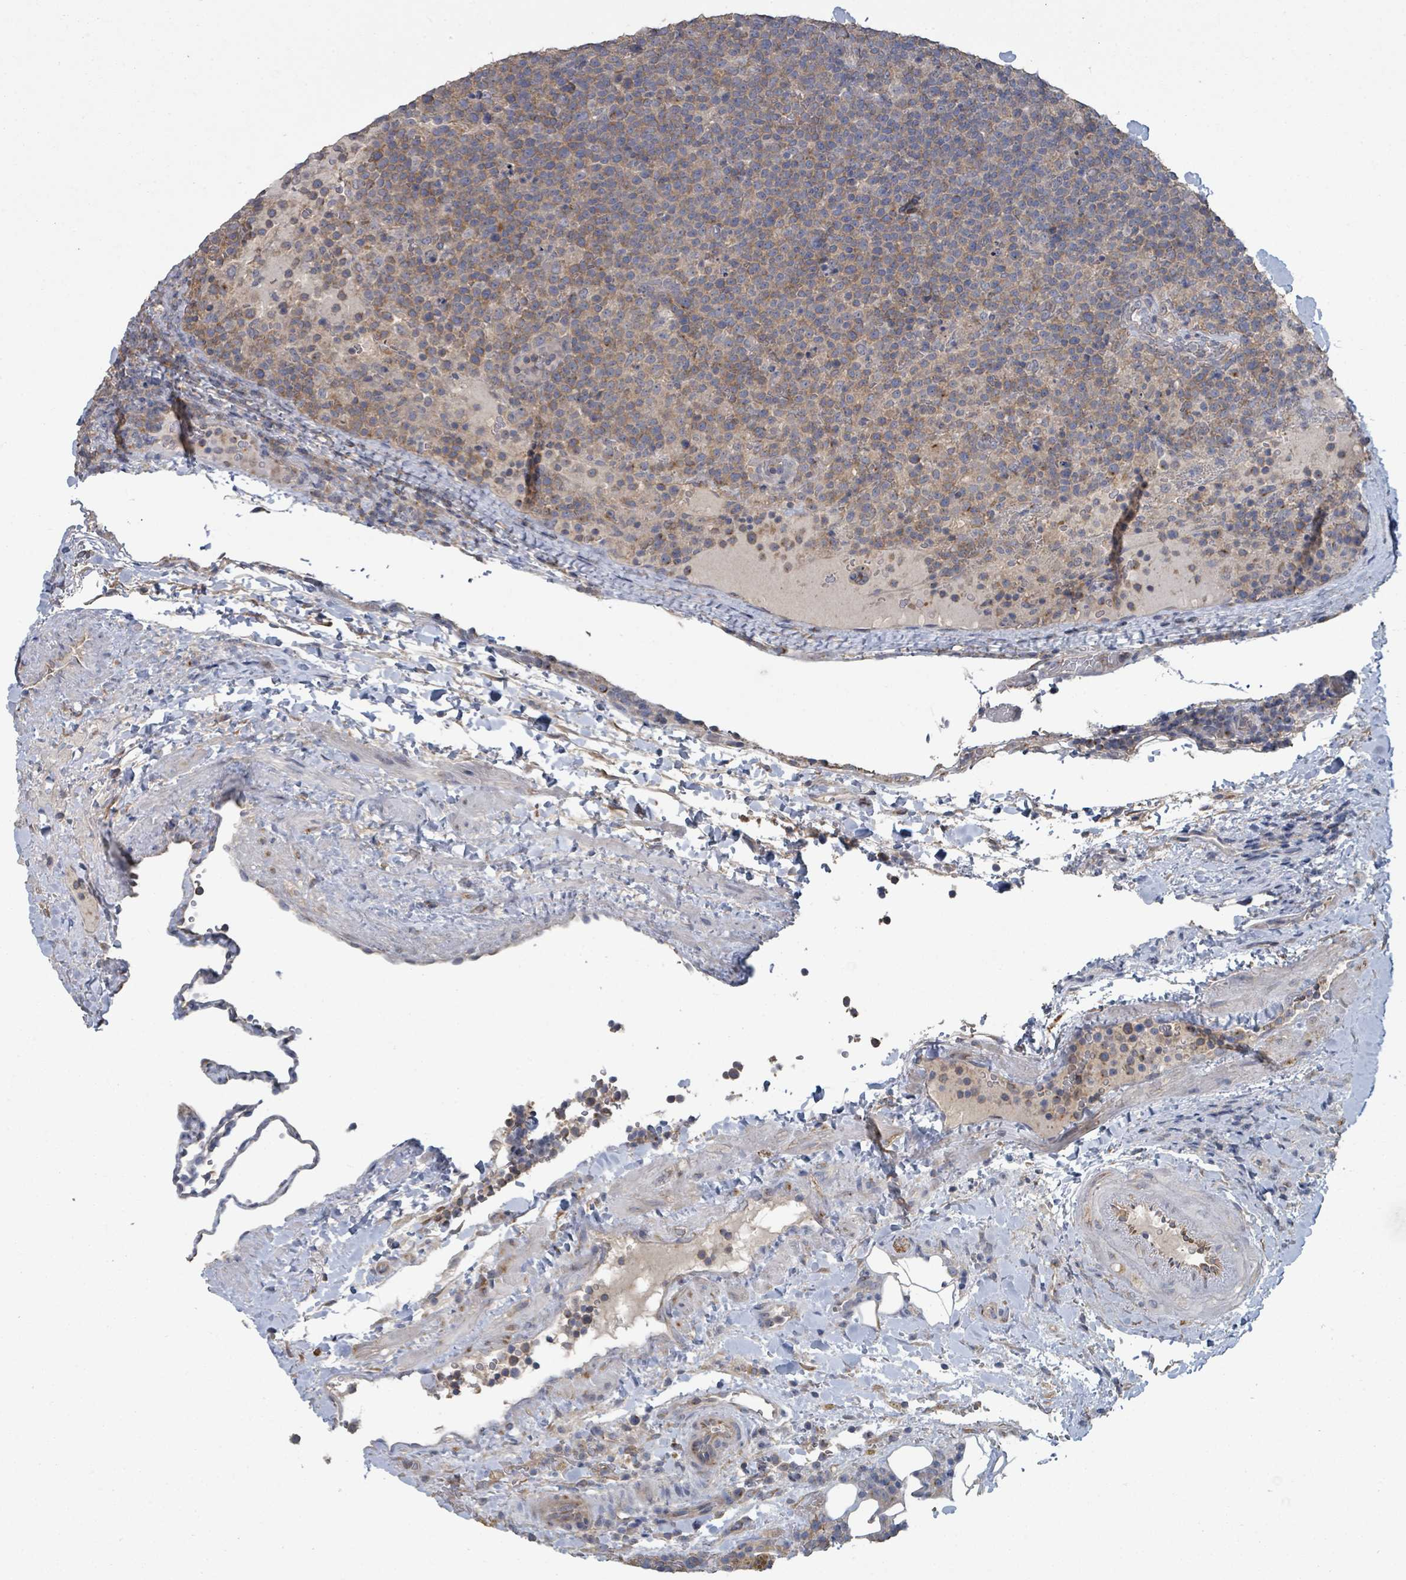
{"staining": {"intensity": "moderate", "quantity": "25%-75%", "location": "cytoplasmic/membranous"}, "tissue": "lymphoma", "cell_type": "Tumor cells", "image_type": "cancer", "snomed": [{"axis": "morphology", "description": "Malignant lymphoma, non-Hodgkin's type, High grade"}, {"axis": "topography", "description": "Lymph node"}], "caption": "Moderate cytoplasmic/membranous positivity for a protein is appreciated in approximately 25%-75% of tumor cells of malignant lymphoma, non-Hodgkin's type (high-grade) using IHC.", "gene": "SLC9A7", "patient": {"sex": "male", "age": 61}}